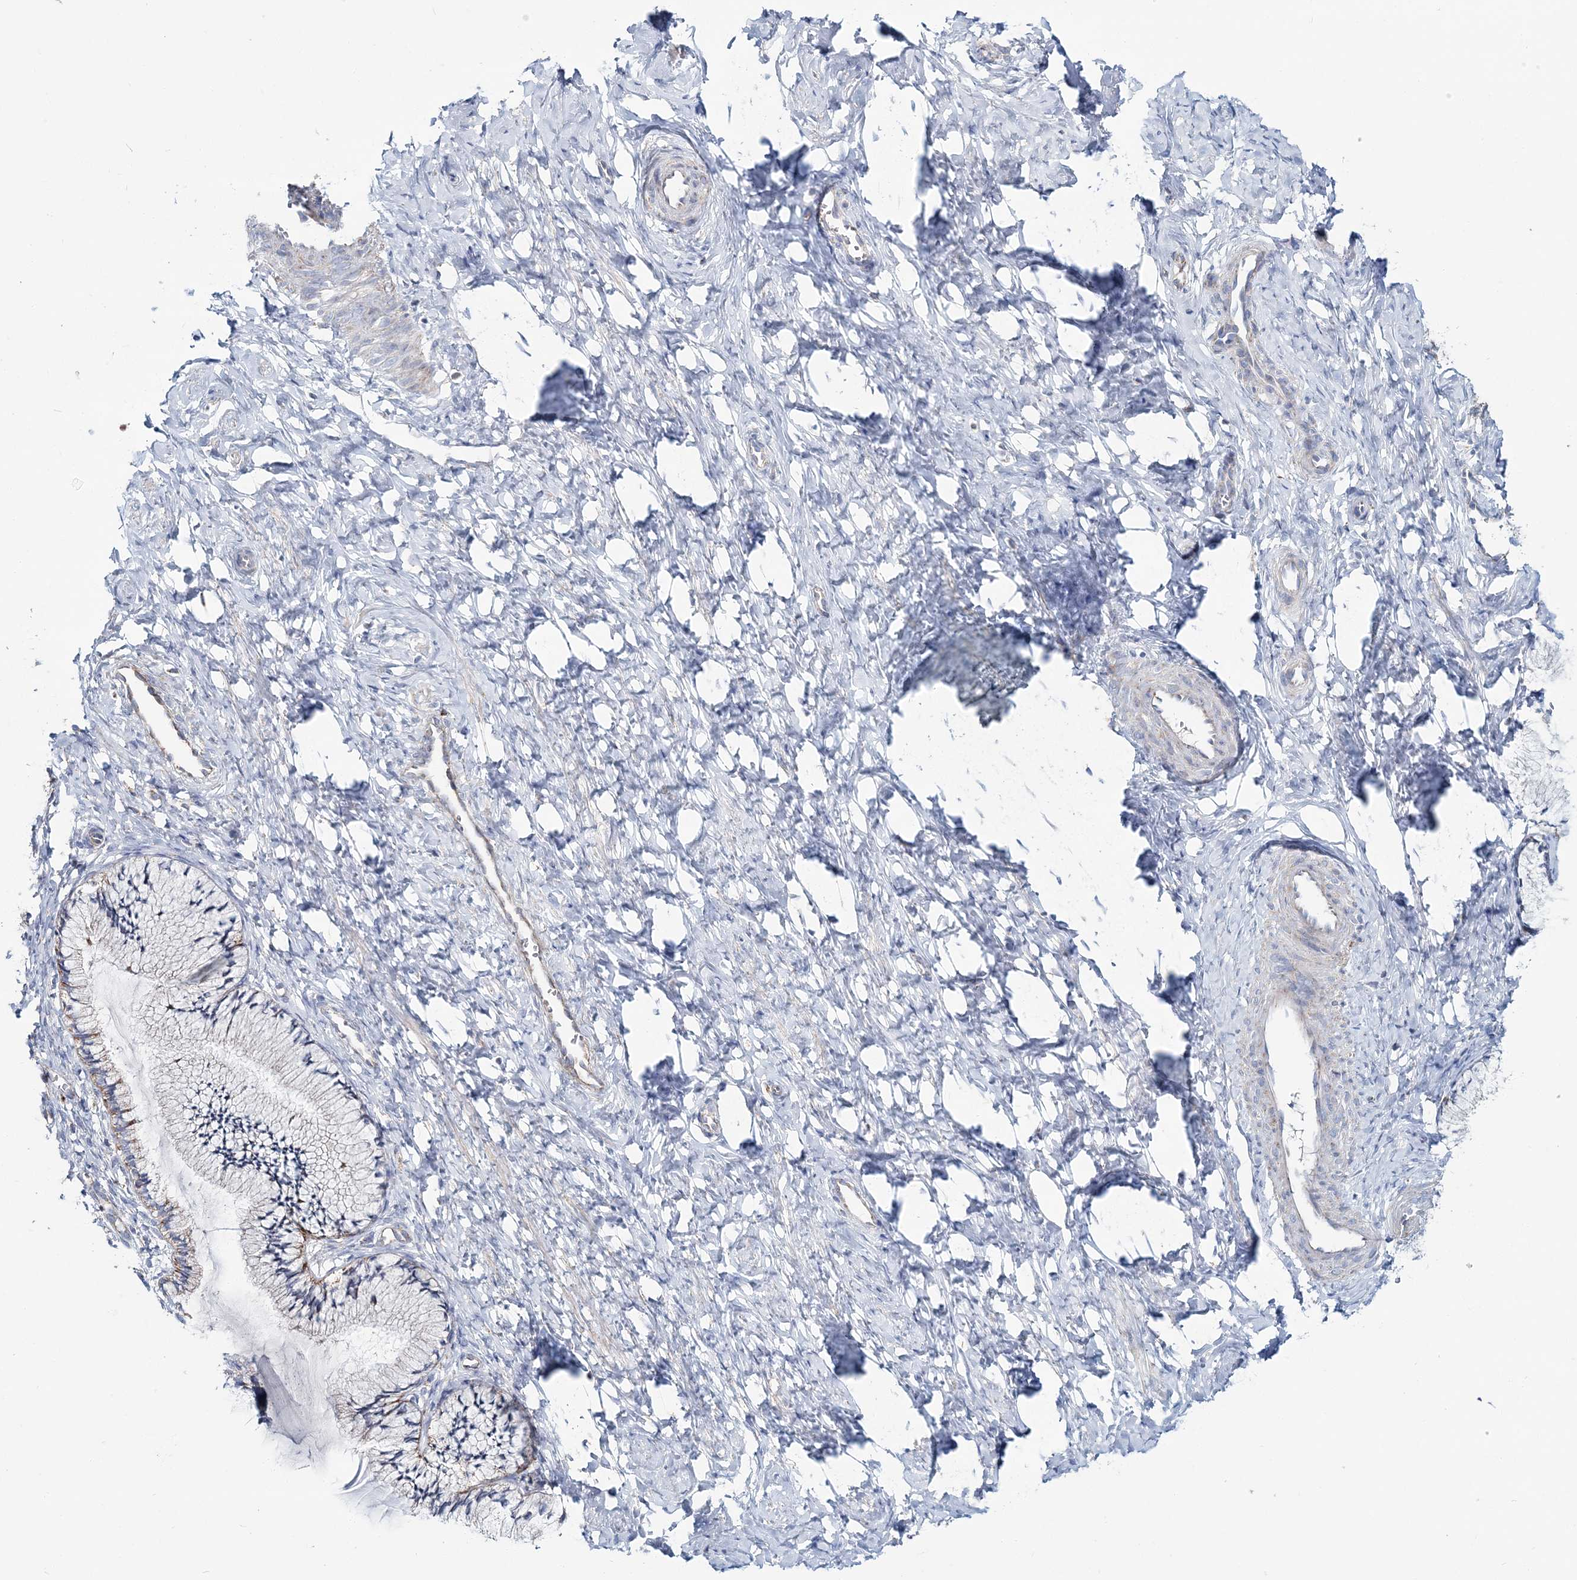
{"staining": {"intensity": "weak", "quantity": "25%-75%", "location": "cytoplasmic/membranous"}, "tissue": "cervix", "cell_type": "Glandular cells", "image_type": "normal", "snomed": [{"axis": "morphology", "description": "Normal tissue, NOS"}, {"axis": "topography", "description": "Cervix"}], "caption": "DAB immunohistochemical staining of normal cervix reveals weak cytoplasmic/membranous protein positivity in approximately 25%-75% of glandular cells.", "gene": "ARHGAP6", "patient": {"sex": "female", "age": 27}}